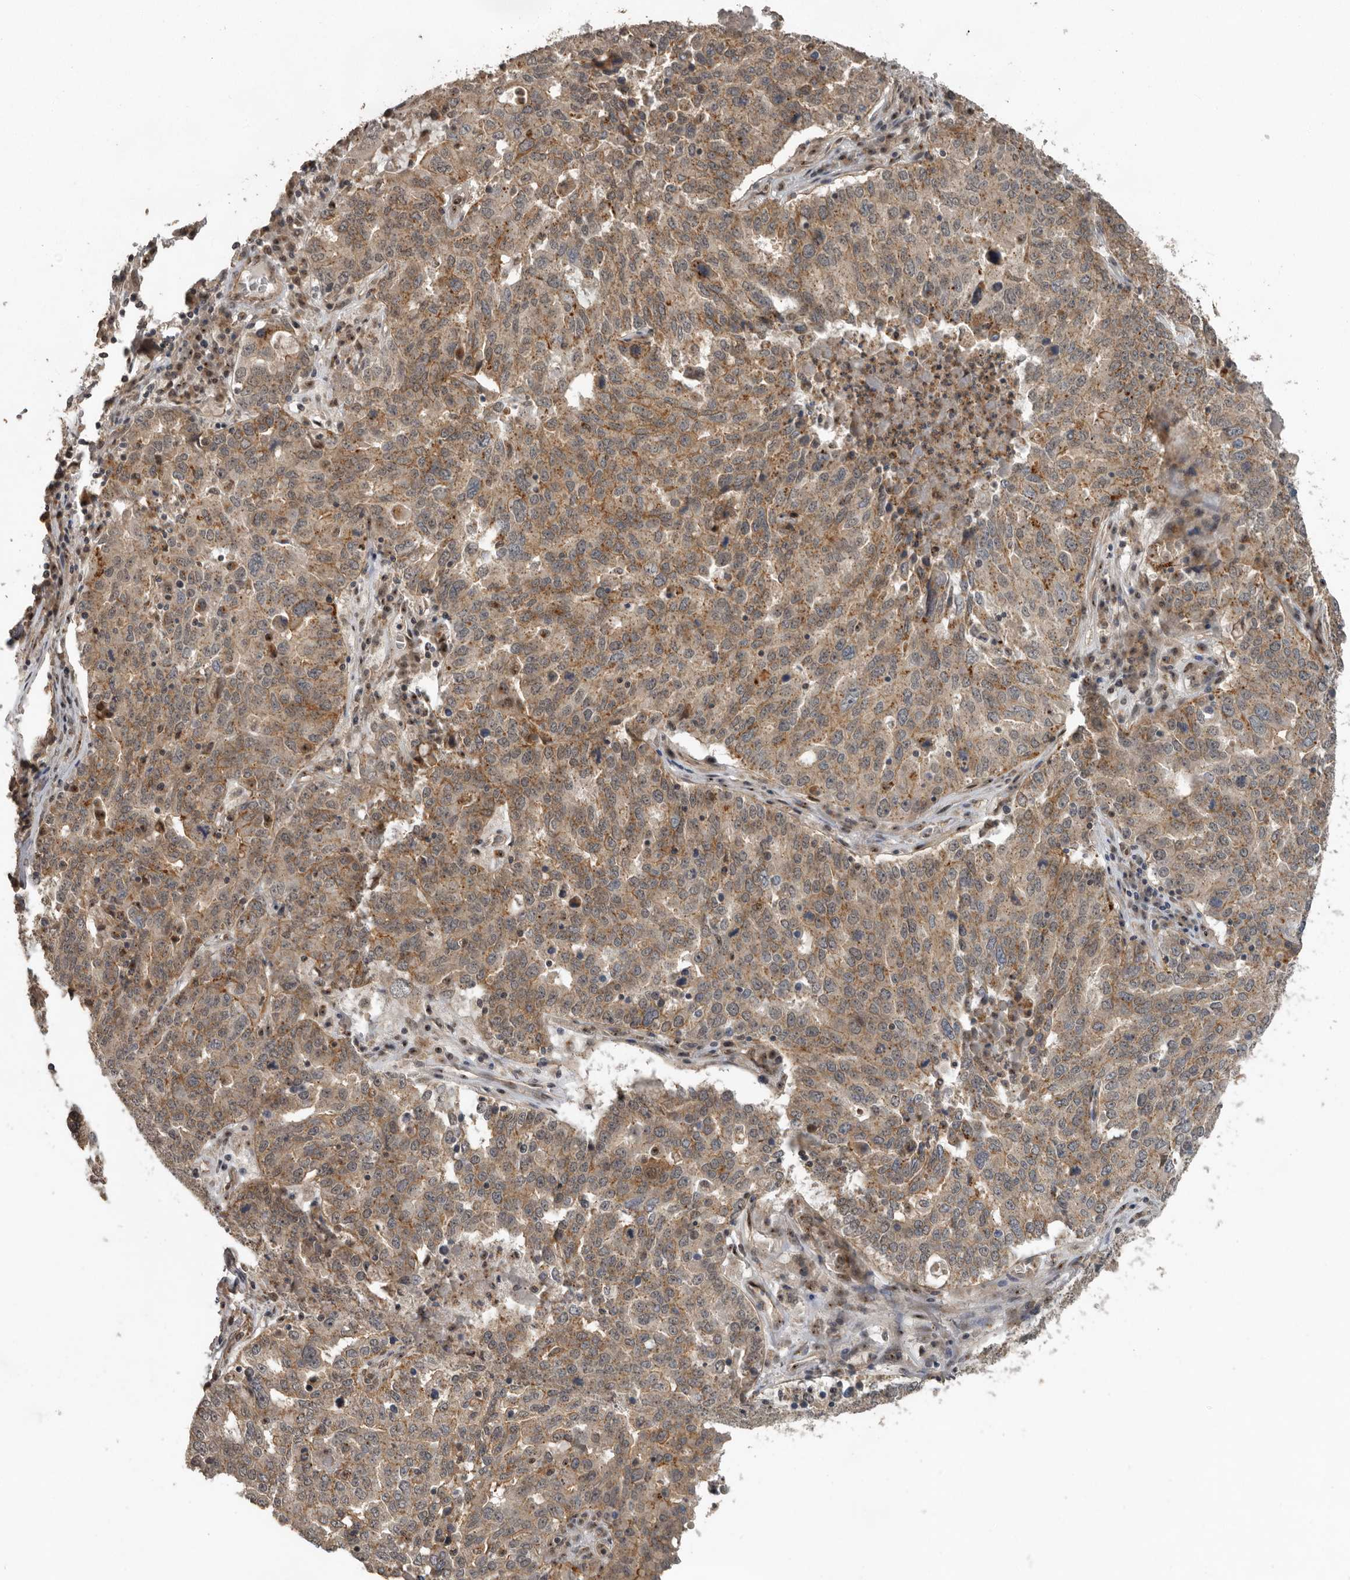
{"staining": {"intensity": "moderate", "quantity": ">75%", "location": "cytoplasmic/membranous"}, "tissue": "ovarian cancer", "cell_type": "Tumor cells", "image_type": "cancer", "snomed": [{"axis": "morphology", "description": "Carcinoma, endometroid"}, {"axis": "topography", "description": "Ovary"}], "caption": "Human endometroid carcinoma (ovarian) stained with a protein marker exhibits moderate staining in tumor cells.", "gene": "CEP350", "patient": {"sex": "female", "age": 62}}